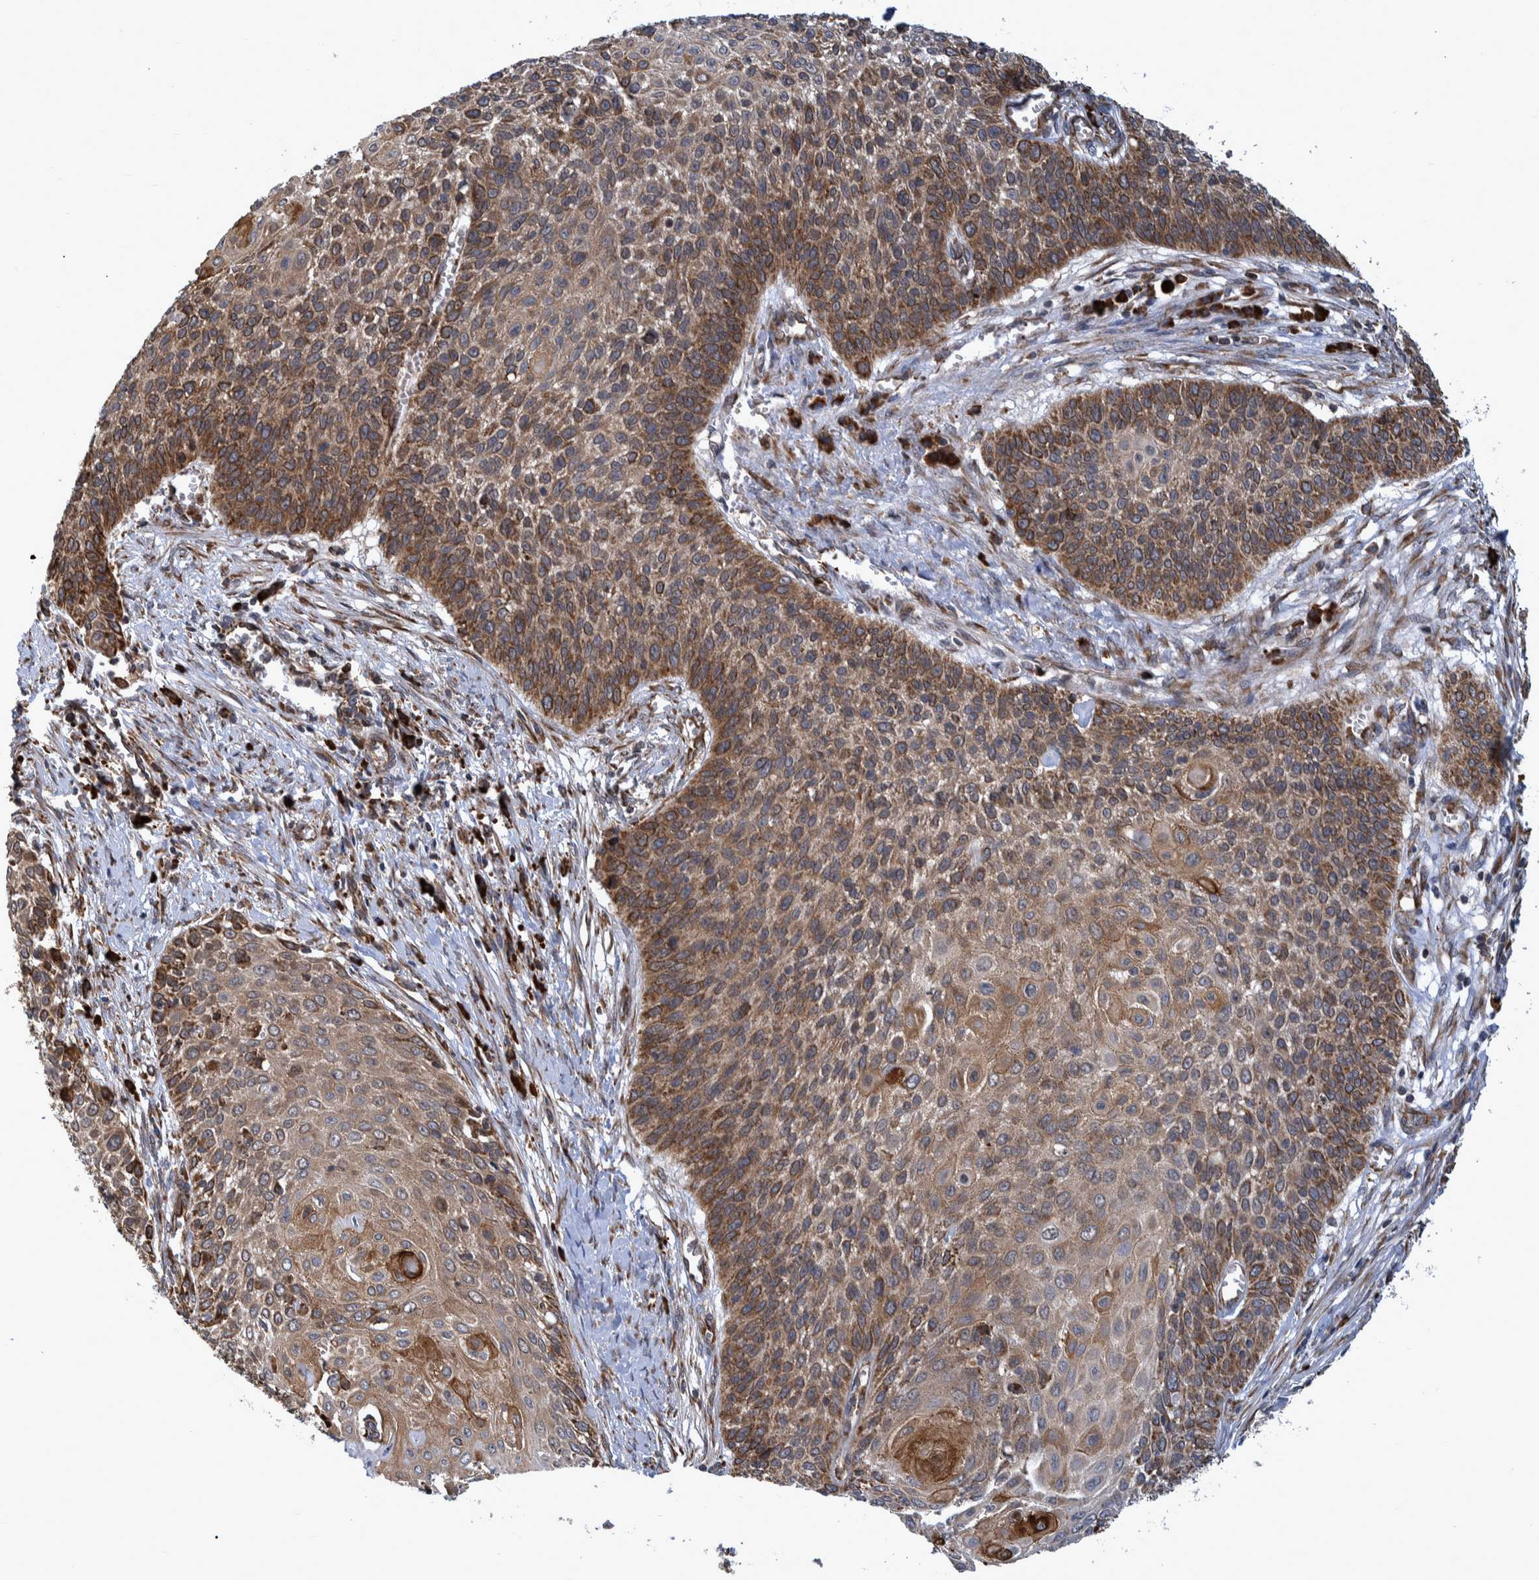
{"staining": {"intensity": "moderate", "quantity": ">75%", "location": "cytoplasmic/membranous"}, "tissue": "cervical cancer", "cell_type": "Tumor cells", "image_type": "cancer", "snomed": [{"axis": "morphology", "description": "Squamous cell carcinoma, NOS"}, {"axis": "topography", "description": "Cervix"}], "caption": "Cervical squamous cell carcinoma tissue shows moderate cytoplasmic/membranous expression in approximately >75% of tumor cells, visualized by immunohistochemistry.", "gene": "SPAG5", "patient": {"sex": "female", "age": 39}}